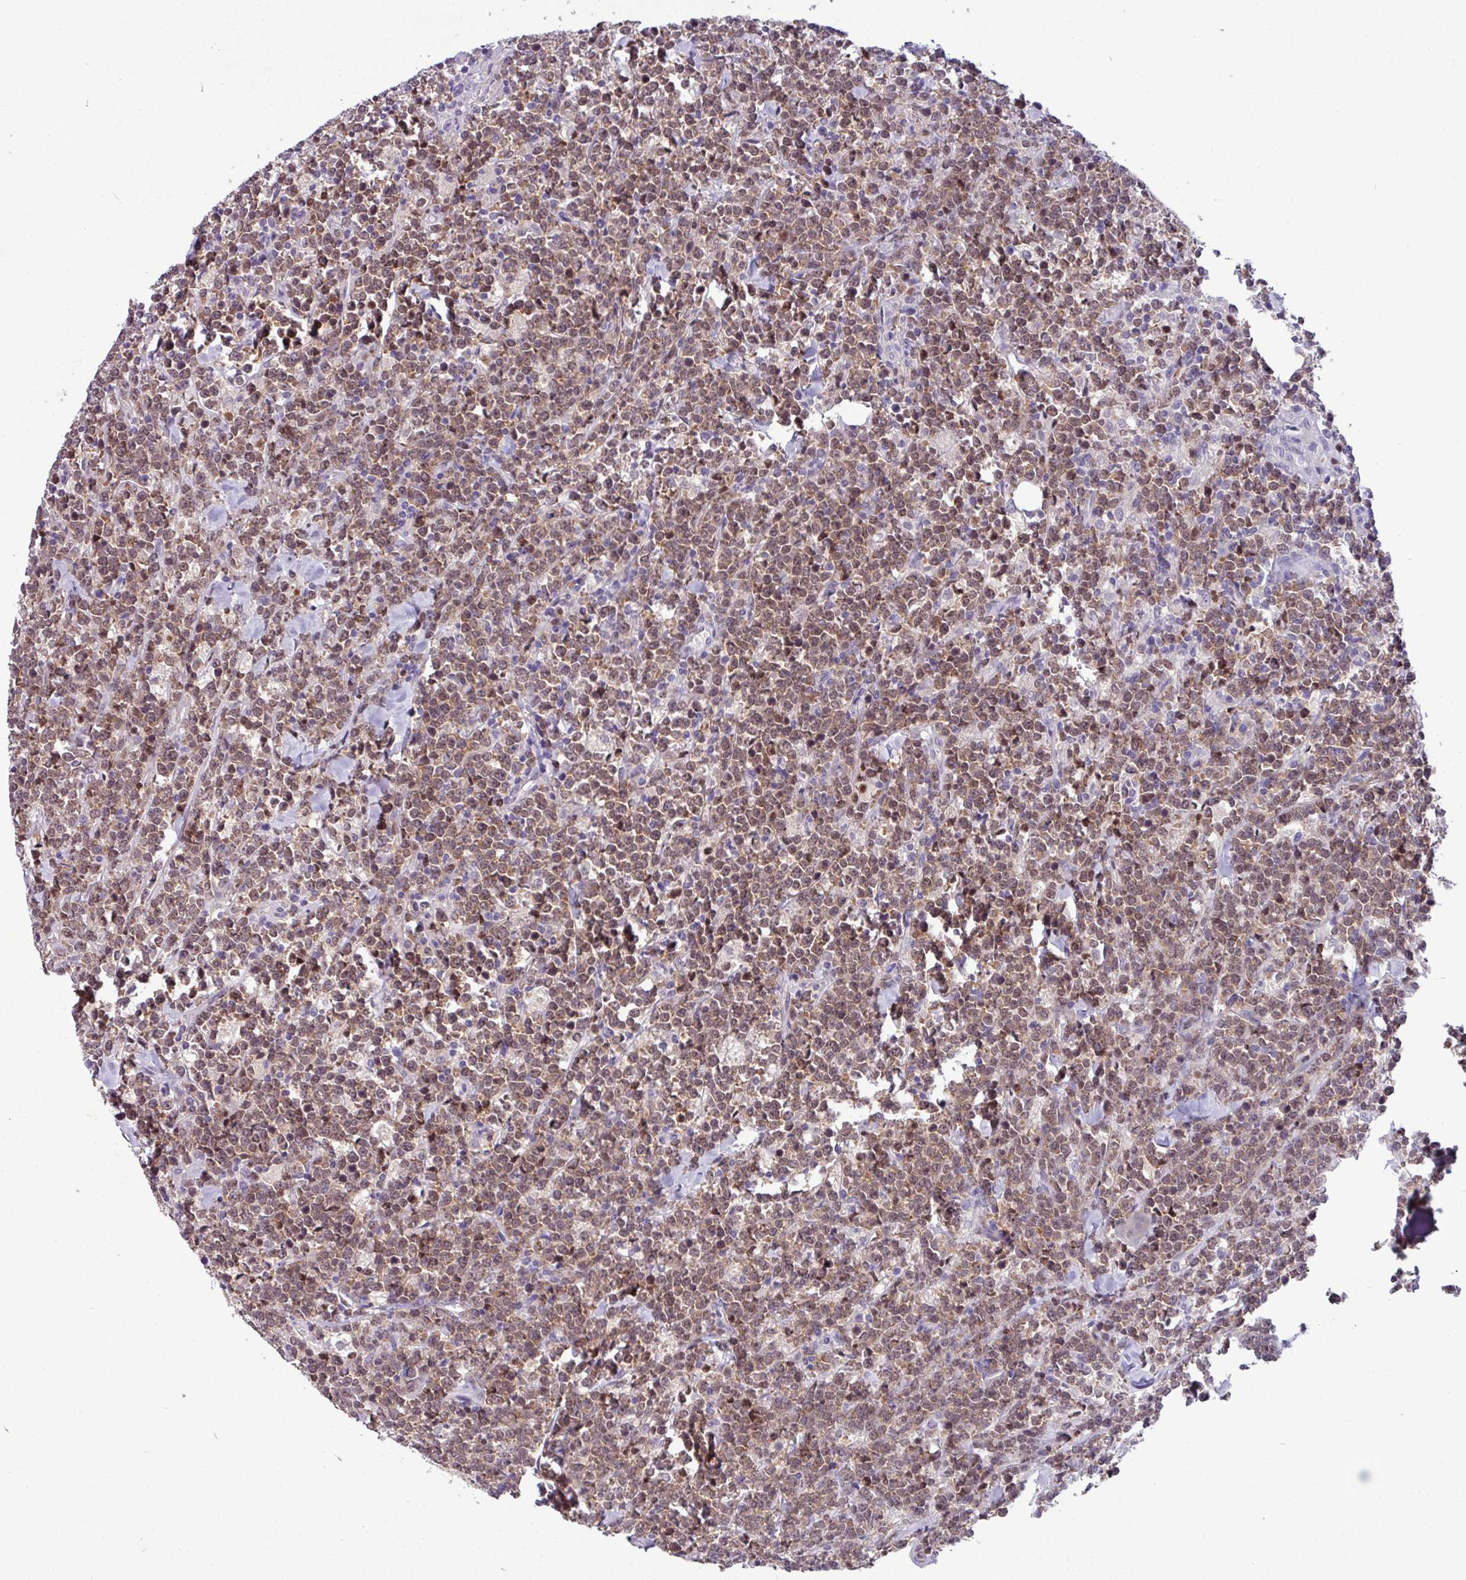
{"staining": {"intensity": "moderate", "quantity": ">75%", "location": "cytoplasmic/membranous,nuclear"}, "tissue": "lymphoma", "cell_type": "Tumor cells", "image_type": "cancer", "snomed": [{"axis": "morphology", "description": "Malignant lymphoma, non-Hodgkin's type, High grade"}, {"axis": "topography", "description": "Small intestine"}, {"axis": "topography", "description": "Colon"}], "caption": "Protein staining by immunohistochemistry (IHC) exhibits moderate cytoplasmic/membranous and nuclear positivity in approximately >75% of tumor cells in lymphoma.", "gene": "PAX8", "patient": {"sex": "male", "age": 8}}